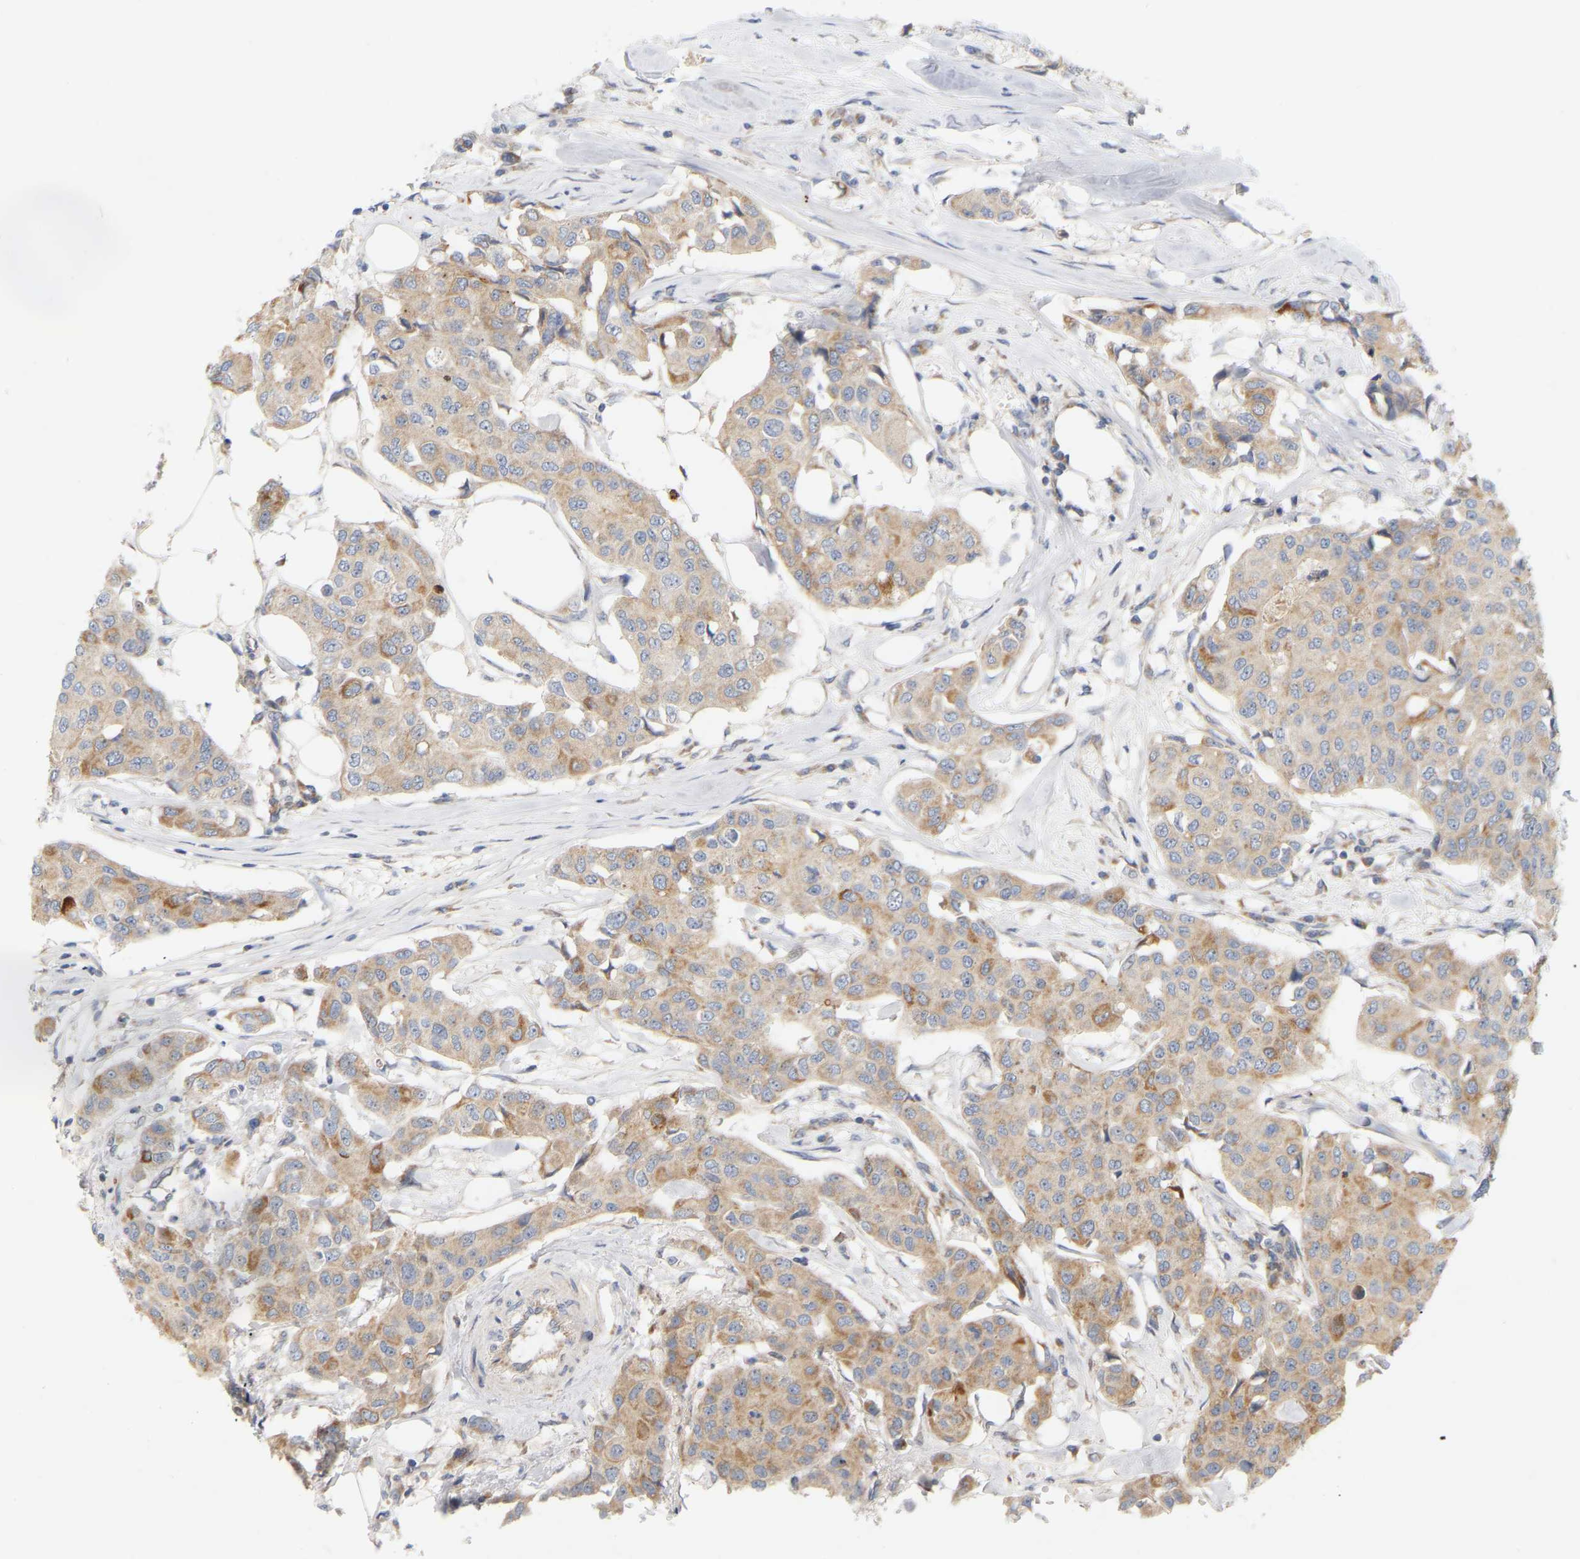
{"staining": {"intensity": "moderate", "quantity": ">75%", "location": "cytoplasmic/membranous"}, "tissue": "breast cancer", "cell_type": "Tumor cells", "image_type": "cancer", "snomed": [{"axis": "morphology", "description": "Duct carcinoma"}, {"axis": "topography", "description": "Breast"}], "caption": "Immunohistochemical staining of human intraductal carcinoma (breast) displays medium levels of moderate cytoplasmic/membranous protein positivity in approximately >75% of tumor cells.", "gene": "MINDY4", "patient": {"sex": "female", "age": 80}}